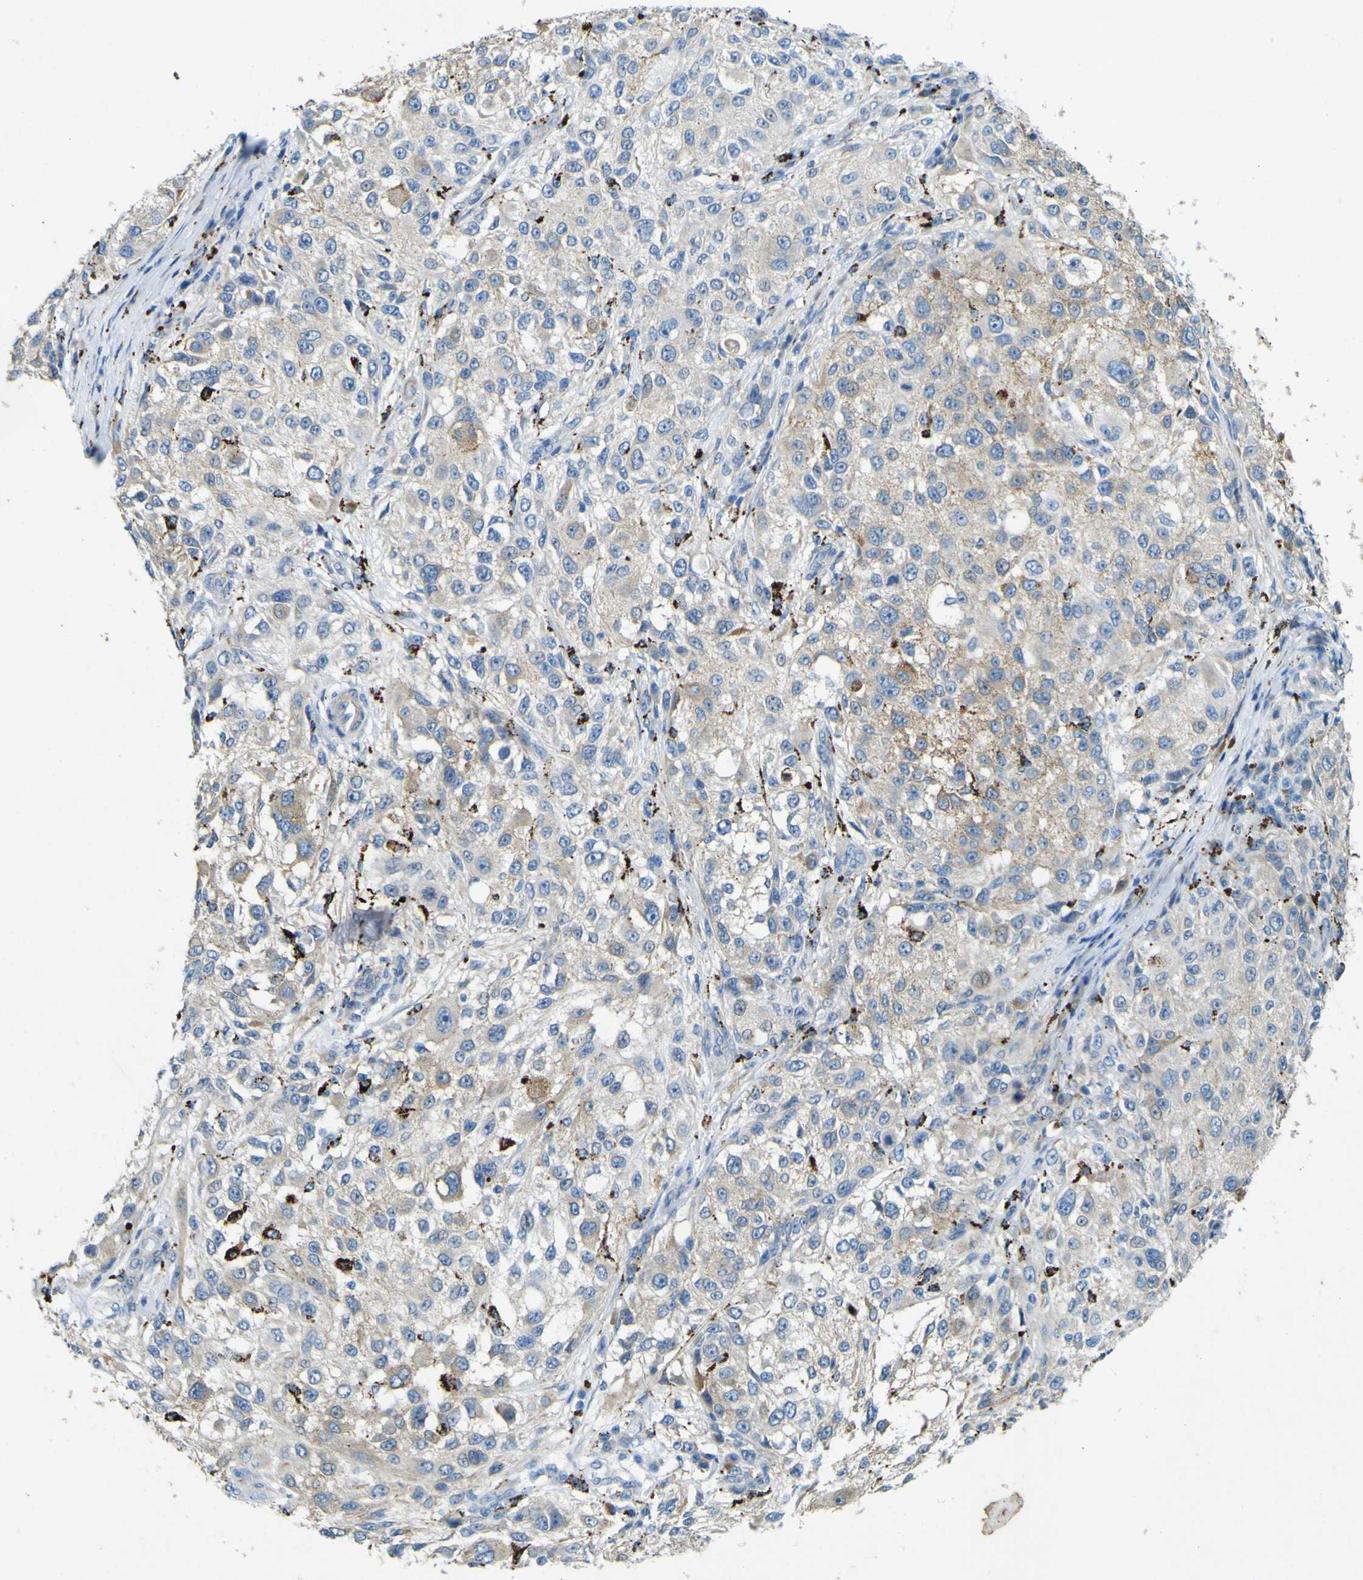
{"staining": {"intensity": "negative", "quantity": "none", "location": "none"}, "tissue": "melanoma", "cell_type": "Tumor cells", "image_type": "cancer", "snomed": [{"axis": "morphology", "description": "Necrosis, NOS"}, {"axis": "morphology", "description": "Malignant melanoma, NOS"}, {"axis": "topography", "description": "Skin"}], "caption": "An immunohistochemistry histopathology image of malignant melanoma is shown. There is no staining in tumor cells of malignant melanoma.", "gene": "PDE9A", "patient": {"sex": "female", "age": 87}}